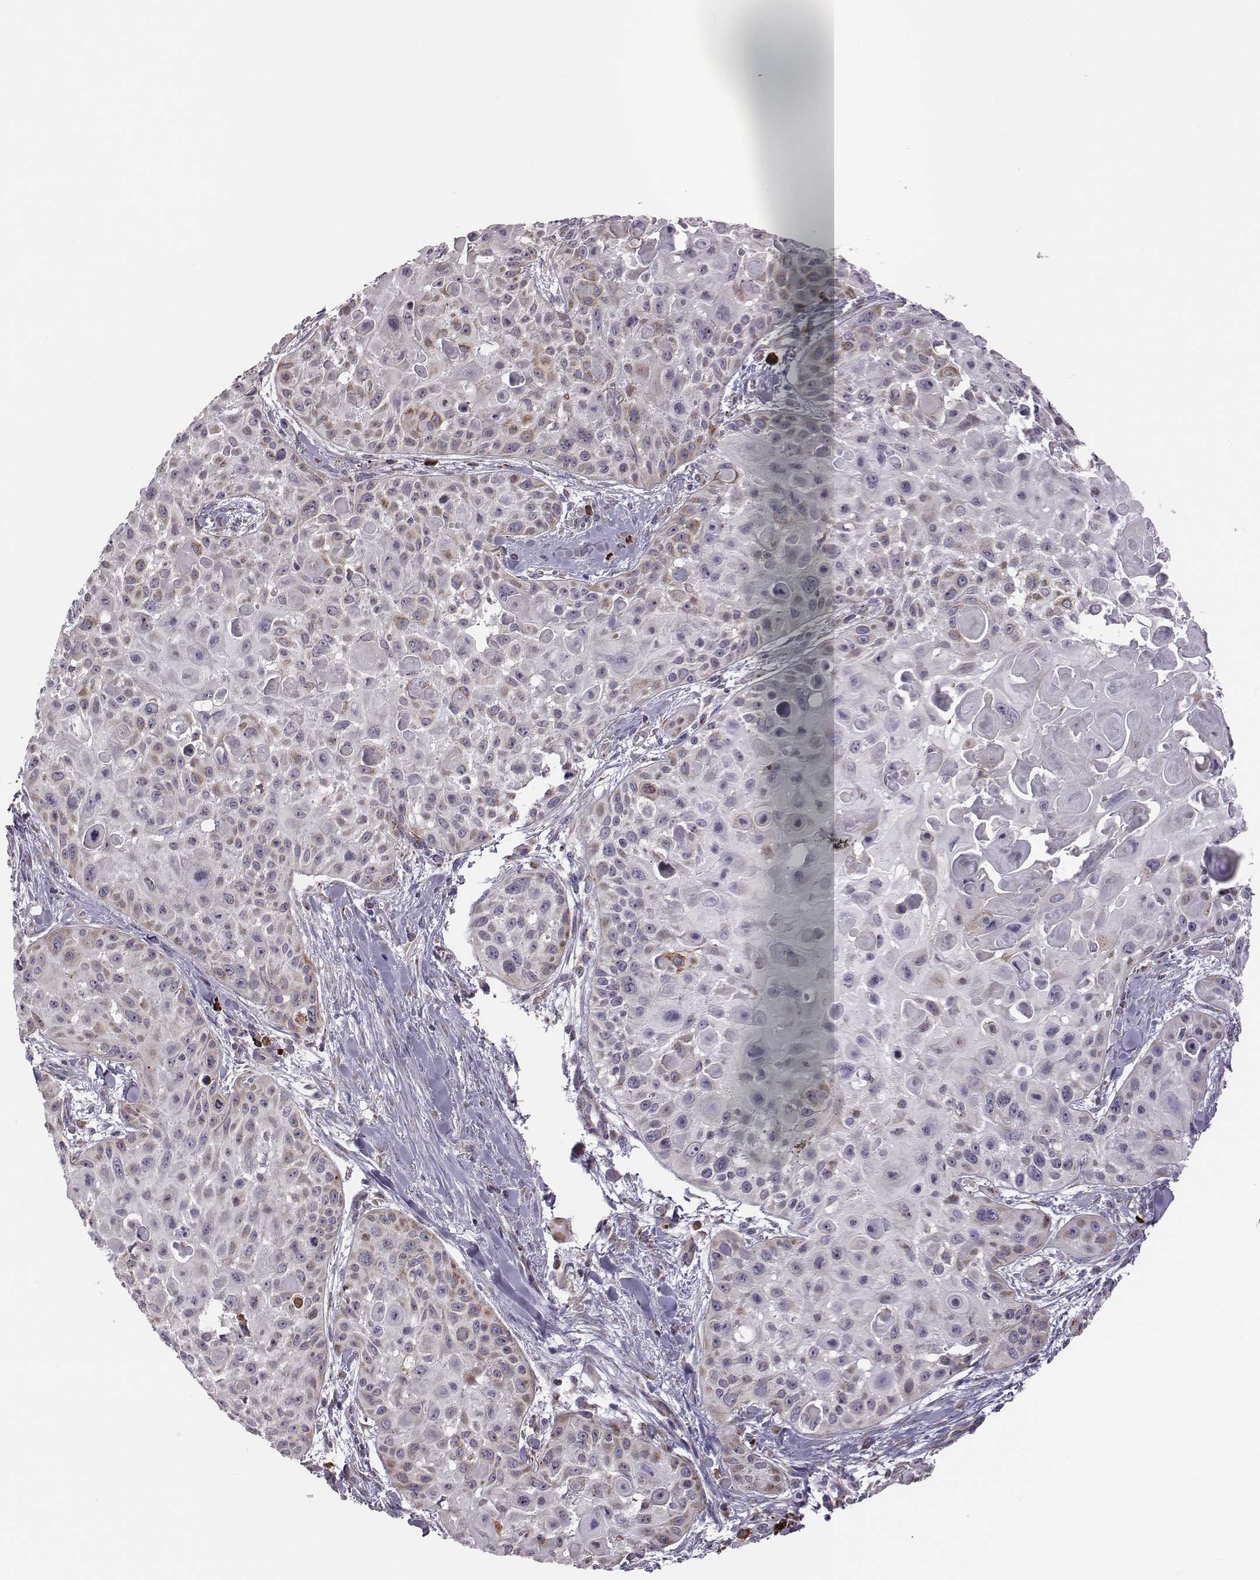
{"staining": {"intensity": "moderate", "quantity": "<25%", "location": "cytoplasmic/membranous"}, "tissue": "skin cancer", "cell_type": "Tumor cells", "image_type": "cancer", "snomed": [{"axis": "morphology", "description": "Squamous cell carcinoma, NOS"}, {"axis": "topography", "description": "Skin"}, {"axis": "topography", "description": "Anal"}], "caption": "Immunohistochemistry of human skin cancer (squamous cell carcinoma) demonstrates low levels of moderate cytoplasmic/membranous staining in about <25% of tumor cells.", "gene": "SELENOI", "patient": {"sex": "female", "age": 75}}